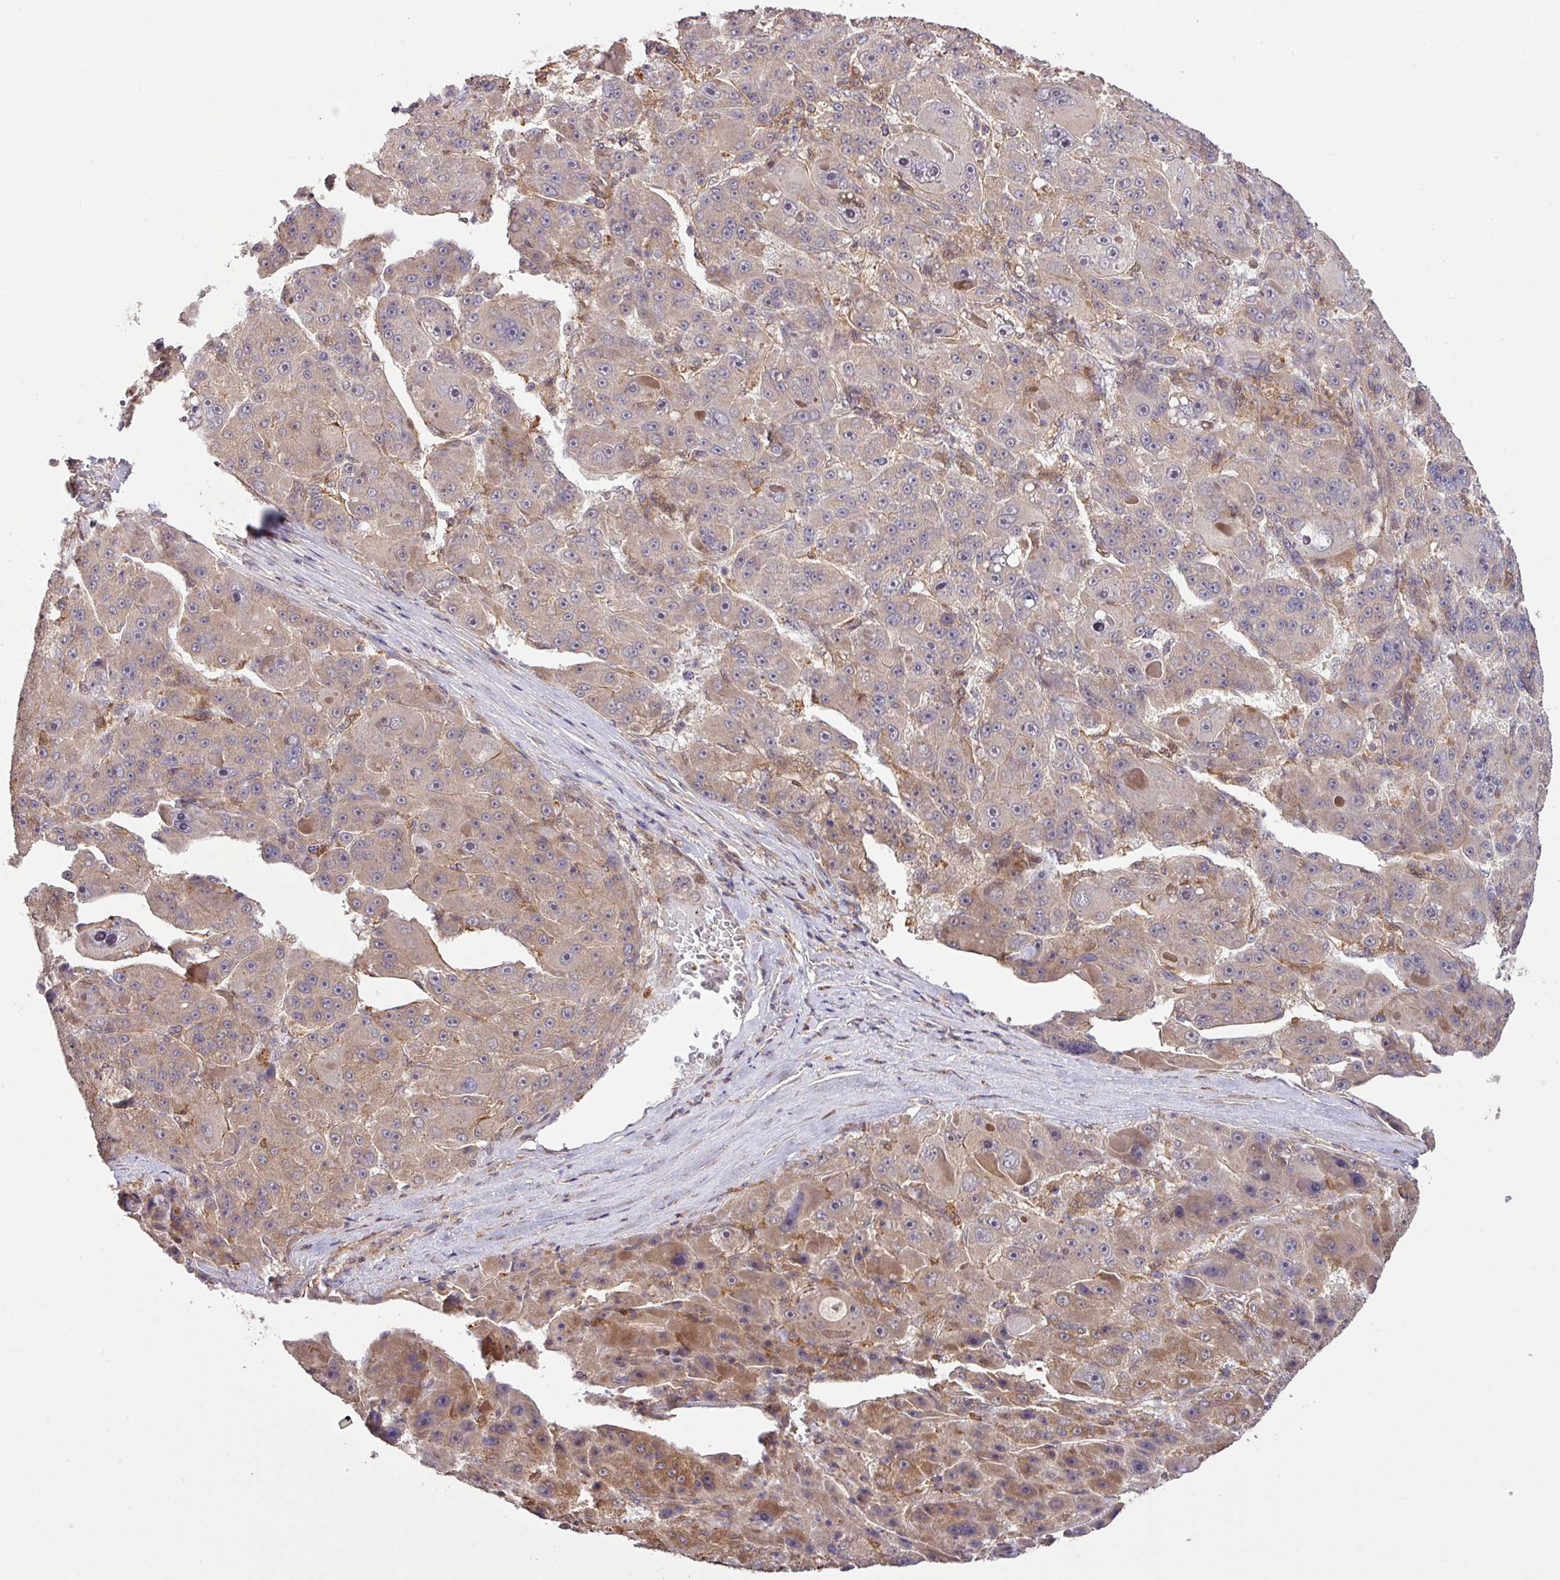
{"staining": {"intensity": "moderate", "quantity": "<25%", "location": "cytoplasmic/membranous"}, "tissue": "liver cancer", "cell_type": "Tumor cells", "image_type": "cancer", "snomed": [{"axis": "morphology", "description": "Carcinoma, Hepatocellular, NOS"}, {"axis": "topography", "description": "Liver"}], "caption": "Brown immunohistochemical staining in liver cancer (hepatocellular carcinoma) demonstrates moderate cytoplasmic/membranous positivity in approximately <25% of tumor cells.", "gene": "ARPIN", "patient": {"sex": "male", "age": 76}}